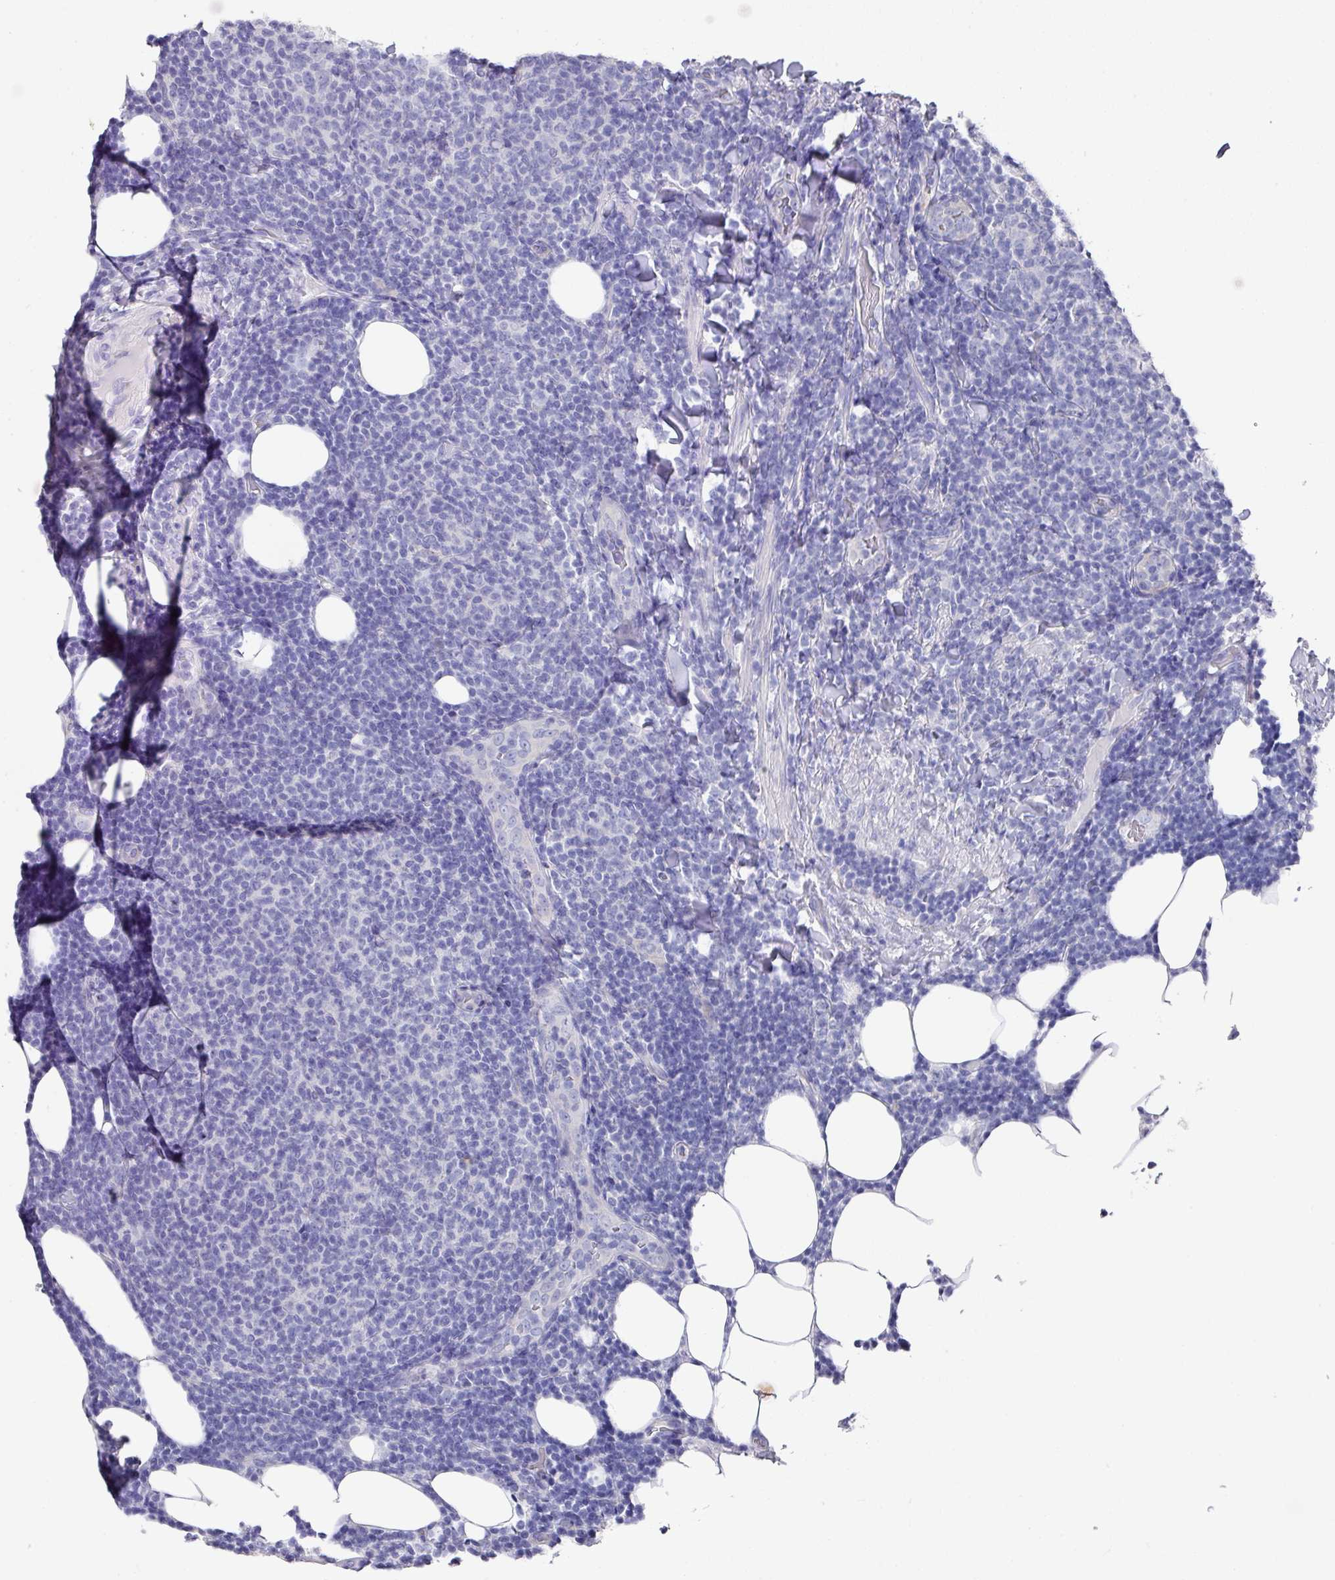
{"staining": {"intensity": "negative", "quantity": "none", "location": "none"}, "tissue": "lymphoma", "cell_type": "Tumor cells", "image_type": "cancer", "snomed": [{"axis": "morphology", "description": "Malignant lymphoma, non-Hodgkin's type, Low grade"}, {"axis": "topography", "description": "Lymph node"}], "caption": "Immunohistochemistry micrograph of lymphoma stained for a protein (brown), which demonstrates no staining in tumor cells.", "gene": "DAZL", "patient": {"sex": "male", "age": 66}}